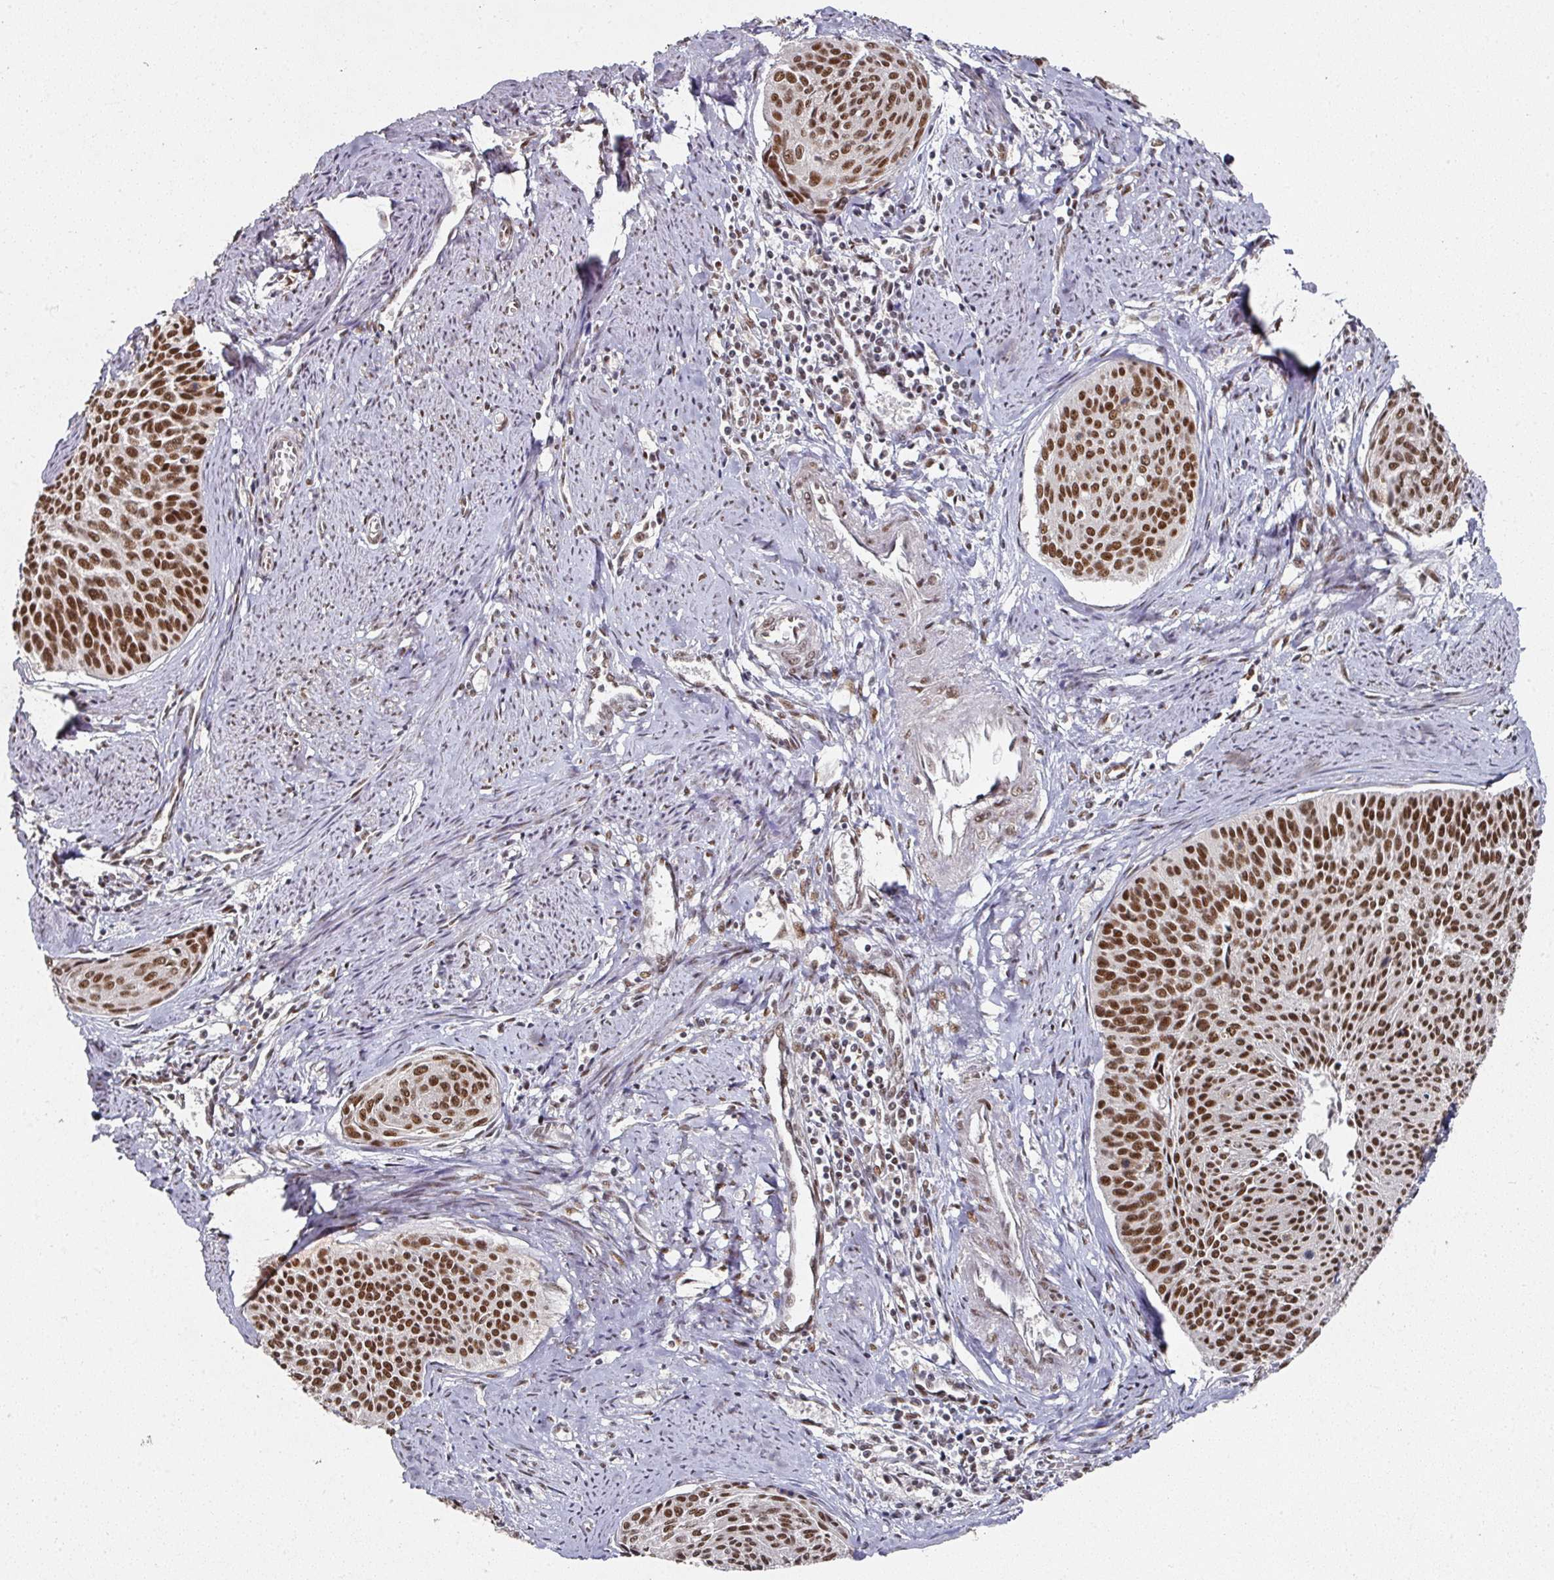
{"staining": {"intensity": "strong", "quantity": ">75%", "location": "nuclear"}, "tissue": "cervical cancer", "cell_type": "Tumor cells", "image_type": "cancer", "snomed": [{"axis": "morphology", "description": "Squamous cell carcinoma, NOS"}, {"axis": "topography", "description": "Cervix"}], "caption": "A brown stain shows strong nuclear expression of a protein in human cervical cancer (squamous cell carcinoma) tumor cells. (Stains: DAB (3,3'-diaminobenzidine) in brown, nuclei in blue, Microscopy: brightfield microscopy at high magnification).", "gene": "MEPCE", "patient": {"sex": "female", "age": 55}}